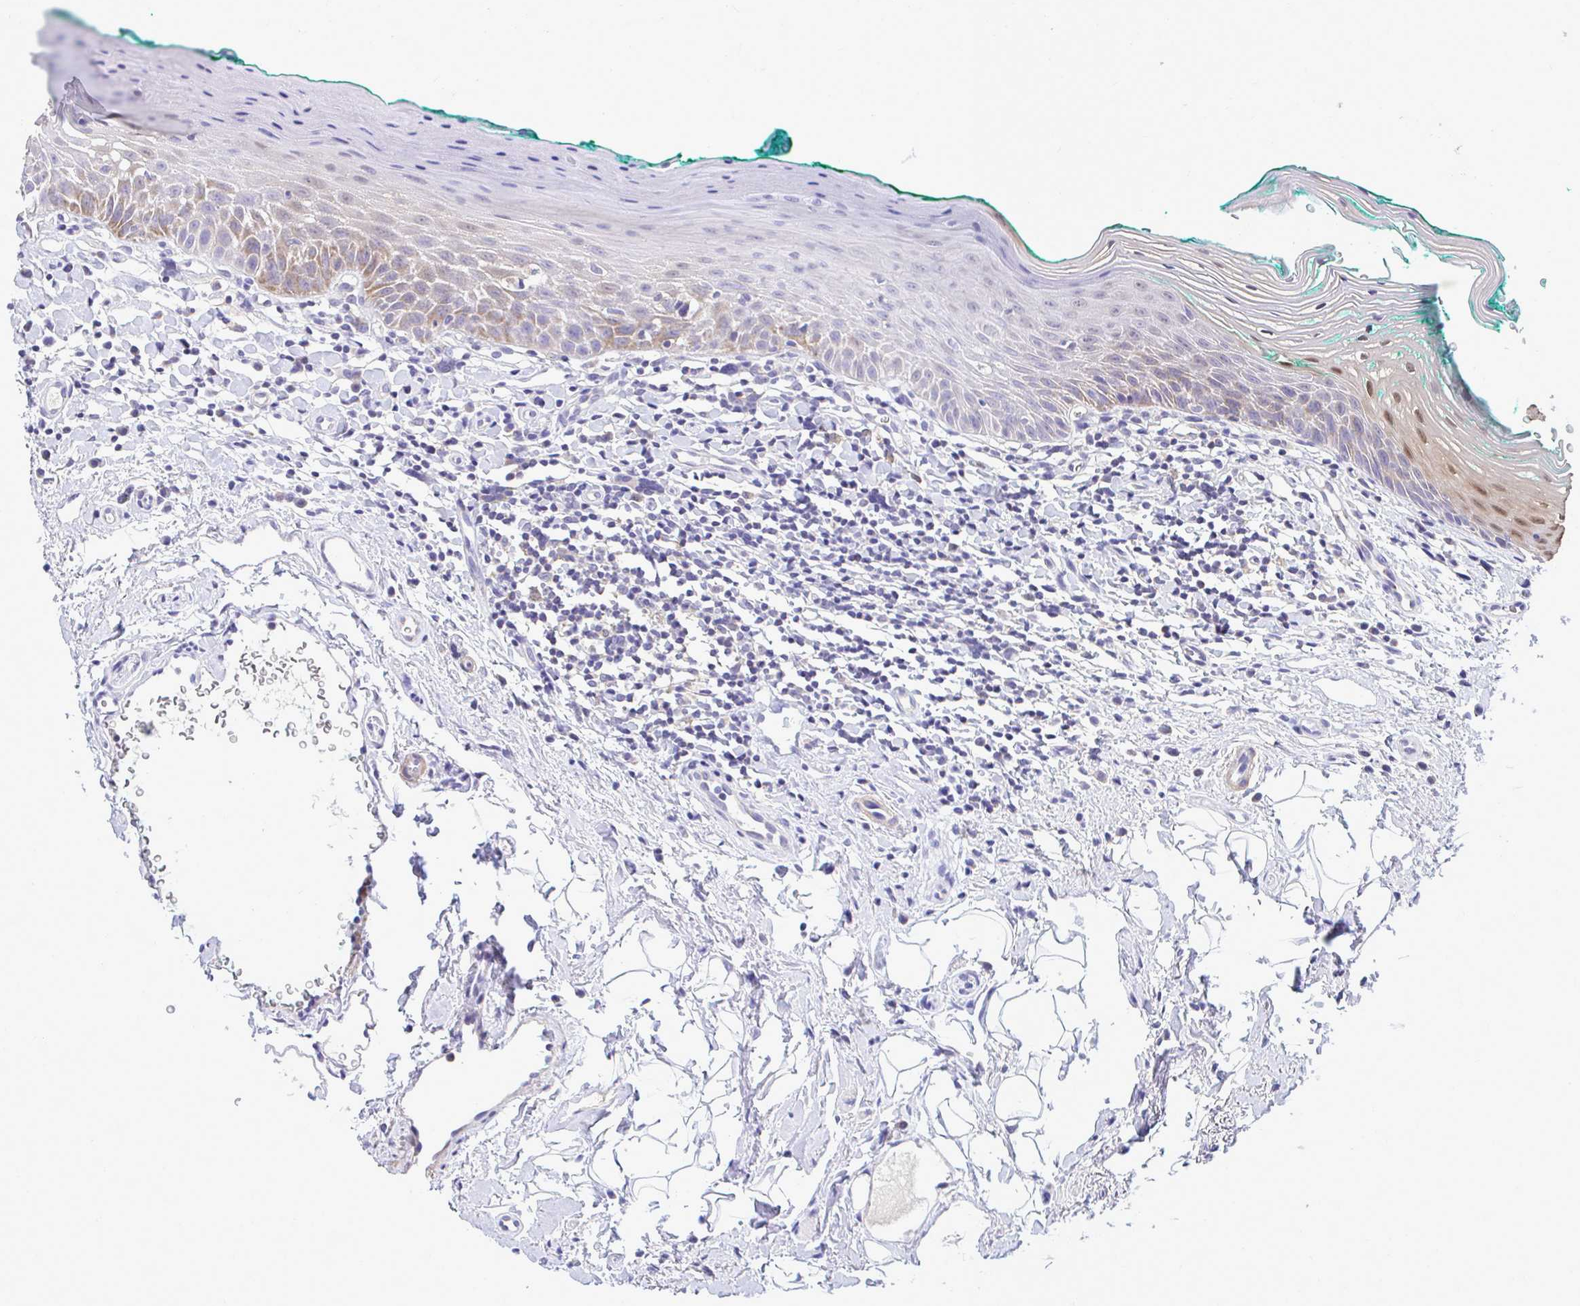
{"staining": {"intensity": "moderate", "quantity": "<25%", "location": "cytoplasmic/membranous,nuclear"}, "tissue": "oral mucosa", "cell_type": "Squamous epithelial cells", "image_type": "normal", "snomed": [{"axis": "morphology", "description": "Normal tissue, NOS"}, {"axis": "topography", "description": "Oral tissue"}, {"axis": "topography", "description": "Tounge, NOS"}], "caption": "Immunohistochemistry (IHC) histopathology image of normal human oral mucosa stained for a protein (brown), which shows low levels of moderate cytoplasmic/membranous,nuclear positivity in about <25% of squamous epithelial cells.", "gene": "ENSG00000269547", "patient": {"sex": "male", "age": 83}}